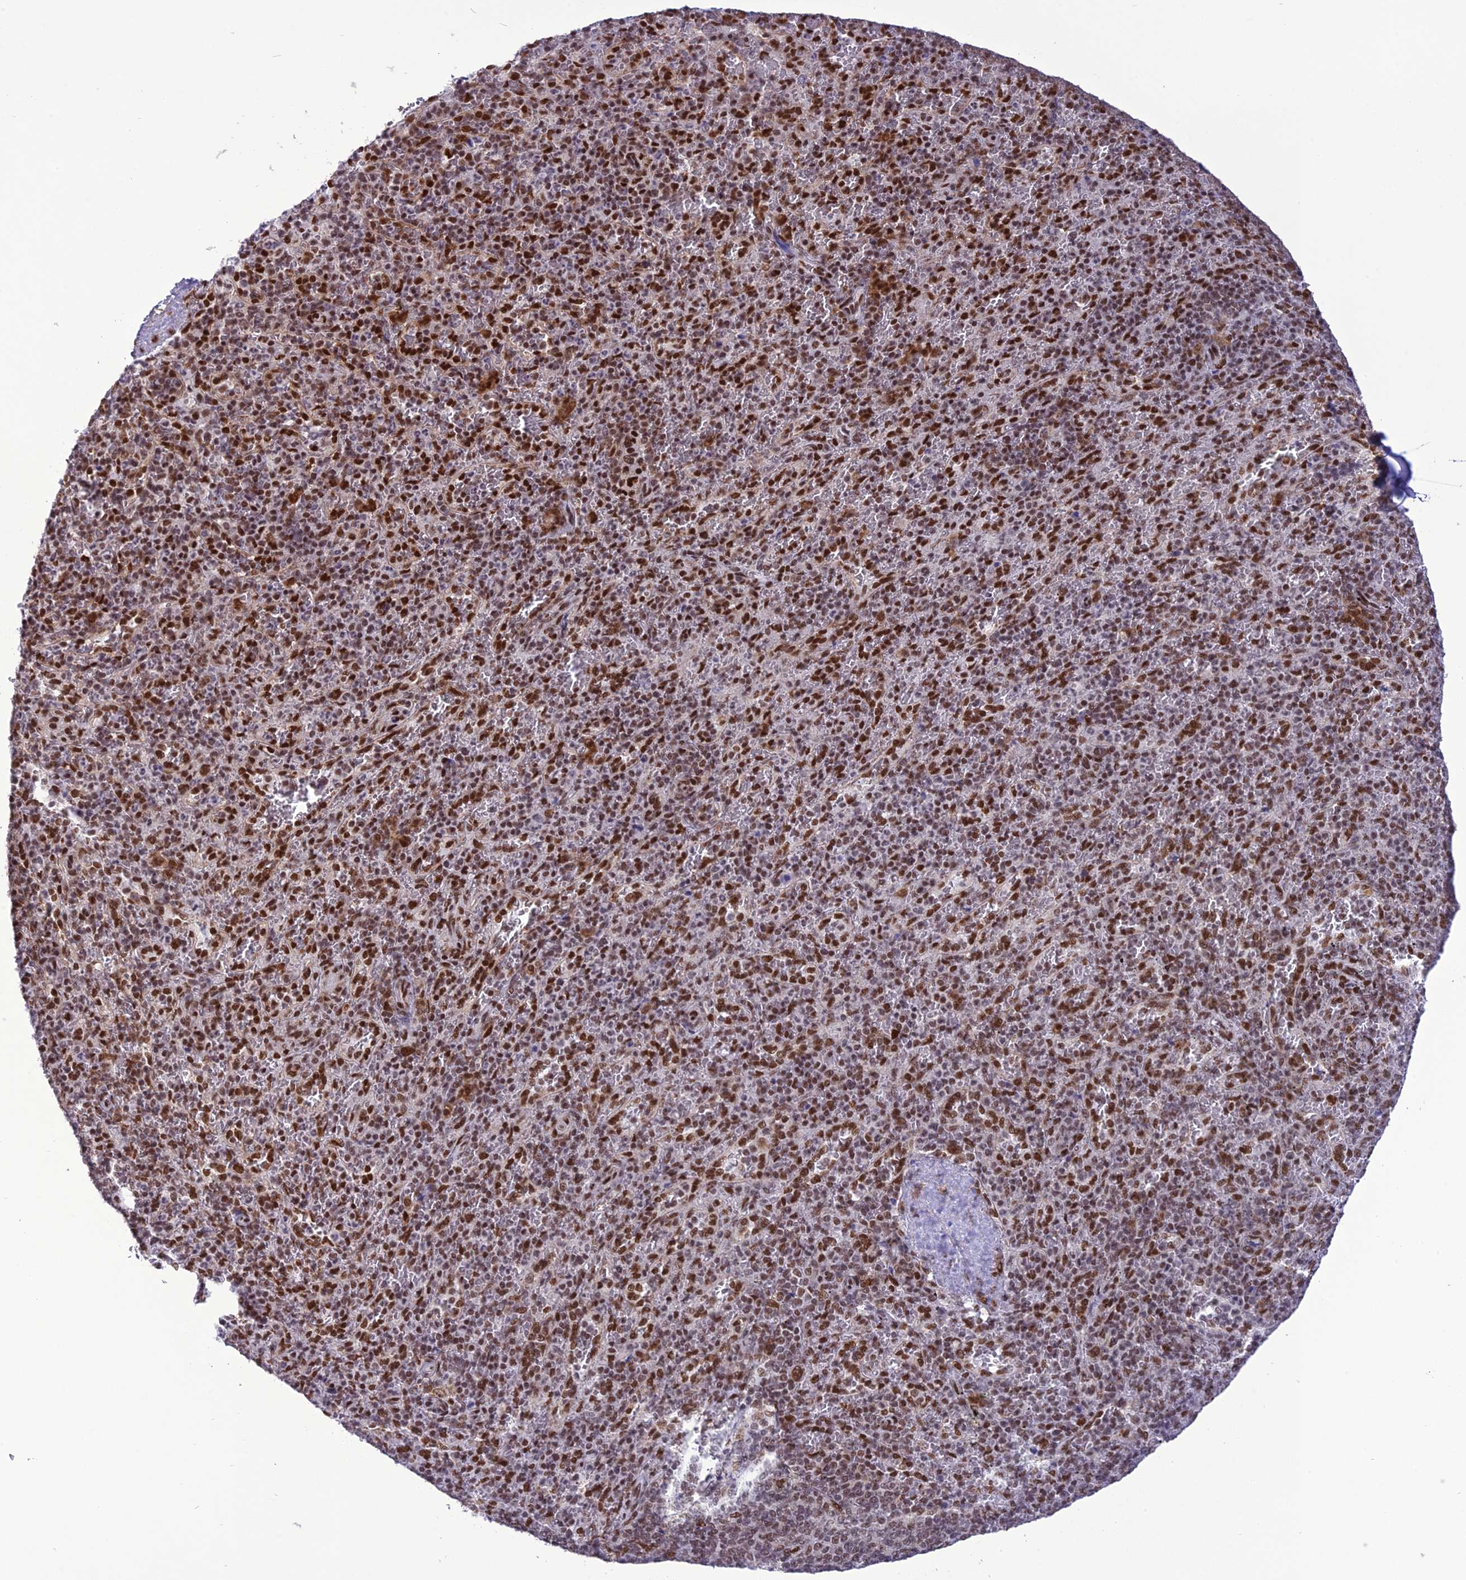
{"staining": {"intensity": "strong", "quantity": "25%-75%", "location": "nuclear"}, "tissue": "spleen", "cell_type": "Cells in red pulp", "image_type": "normal", "snomed": [{"axis": "morphology", "description": "Normal tissue, NOS"}, {"axis": "topography", "description": "Spleen"}], "caption": "Unremarkable spleen reveals strong nuclear positivity in about 25%-75% of cells in red pulp The staining was performed using DAB, with brown indicating positive protein expression. Nuclei are stained blue with hematoxylin..", "gene": "DDX1", "patient": {"sex": "male", "age": 82}}